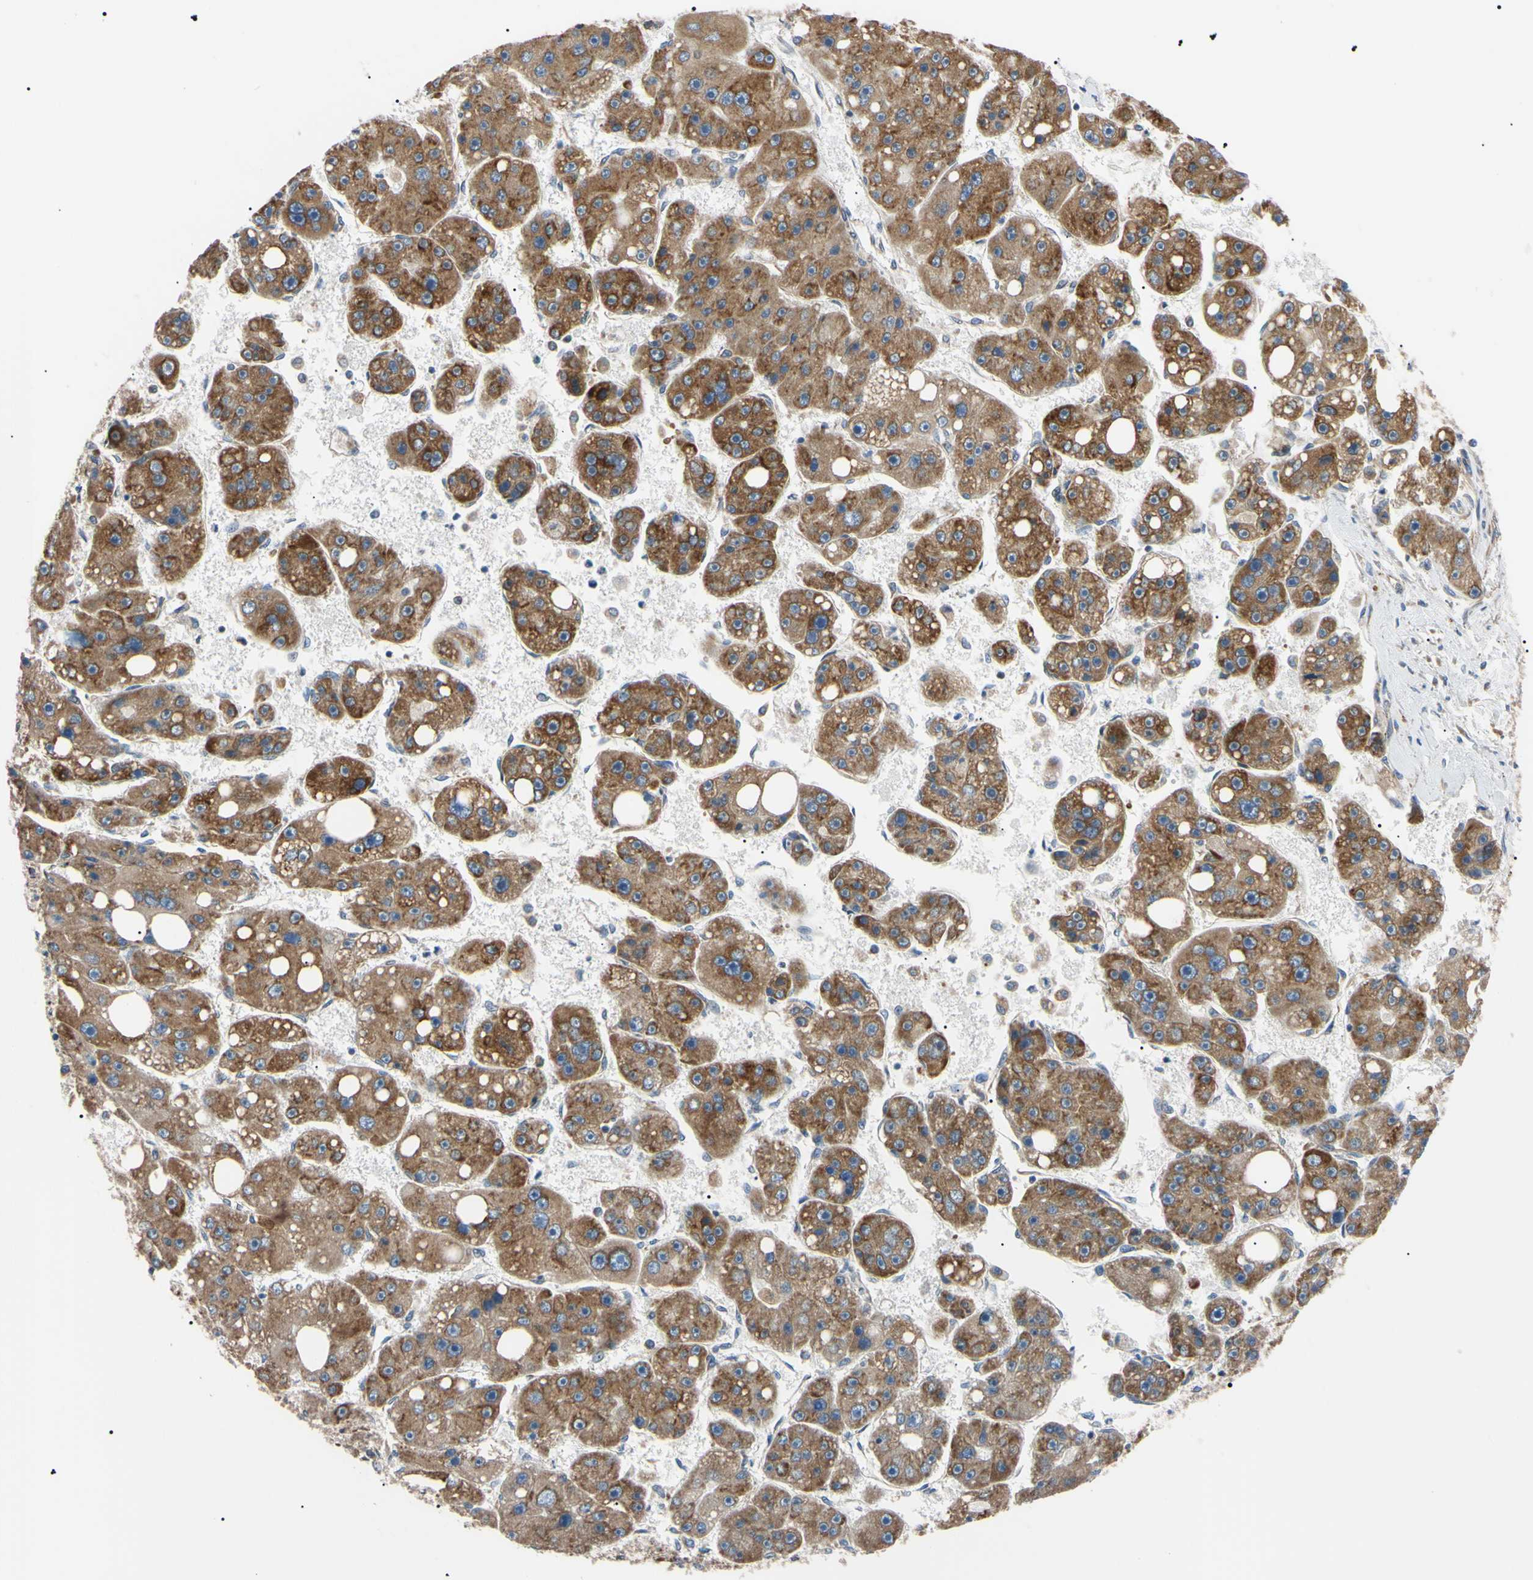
{"staining": {"intensity": "moderate", "quantity": ">75%", "location": "cytoplasmic/membranous"}, "tissue": "liver cancer", "cell_type": "Tumor cells", "image_type": "cancer", "snomed": [{"axis": "morphology", "description": "Carcinoma, Hepatocellular, NOS"}, {"axis": "topography", "description": "Liver"}], "caption": "Immunohistochemical staining of human liver cancer reveals medium levels of moderate cytoplasmic/membranous protein positivity in about >75% of tumor cells.", "gene": "VAPA", "patient": {"sex": "female", "age": 61}}